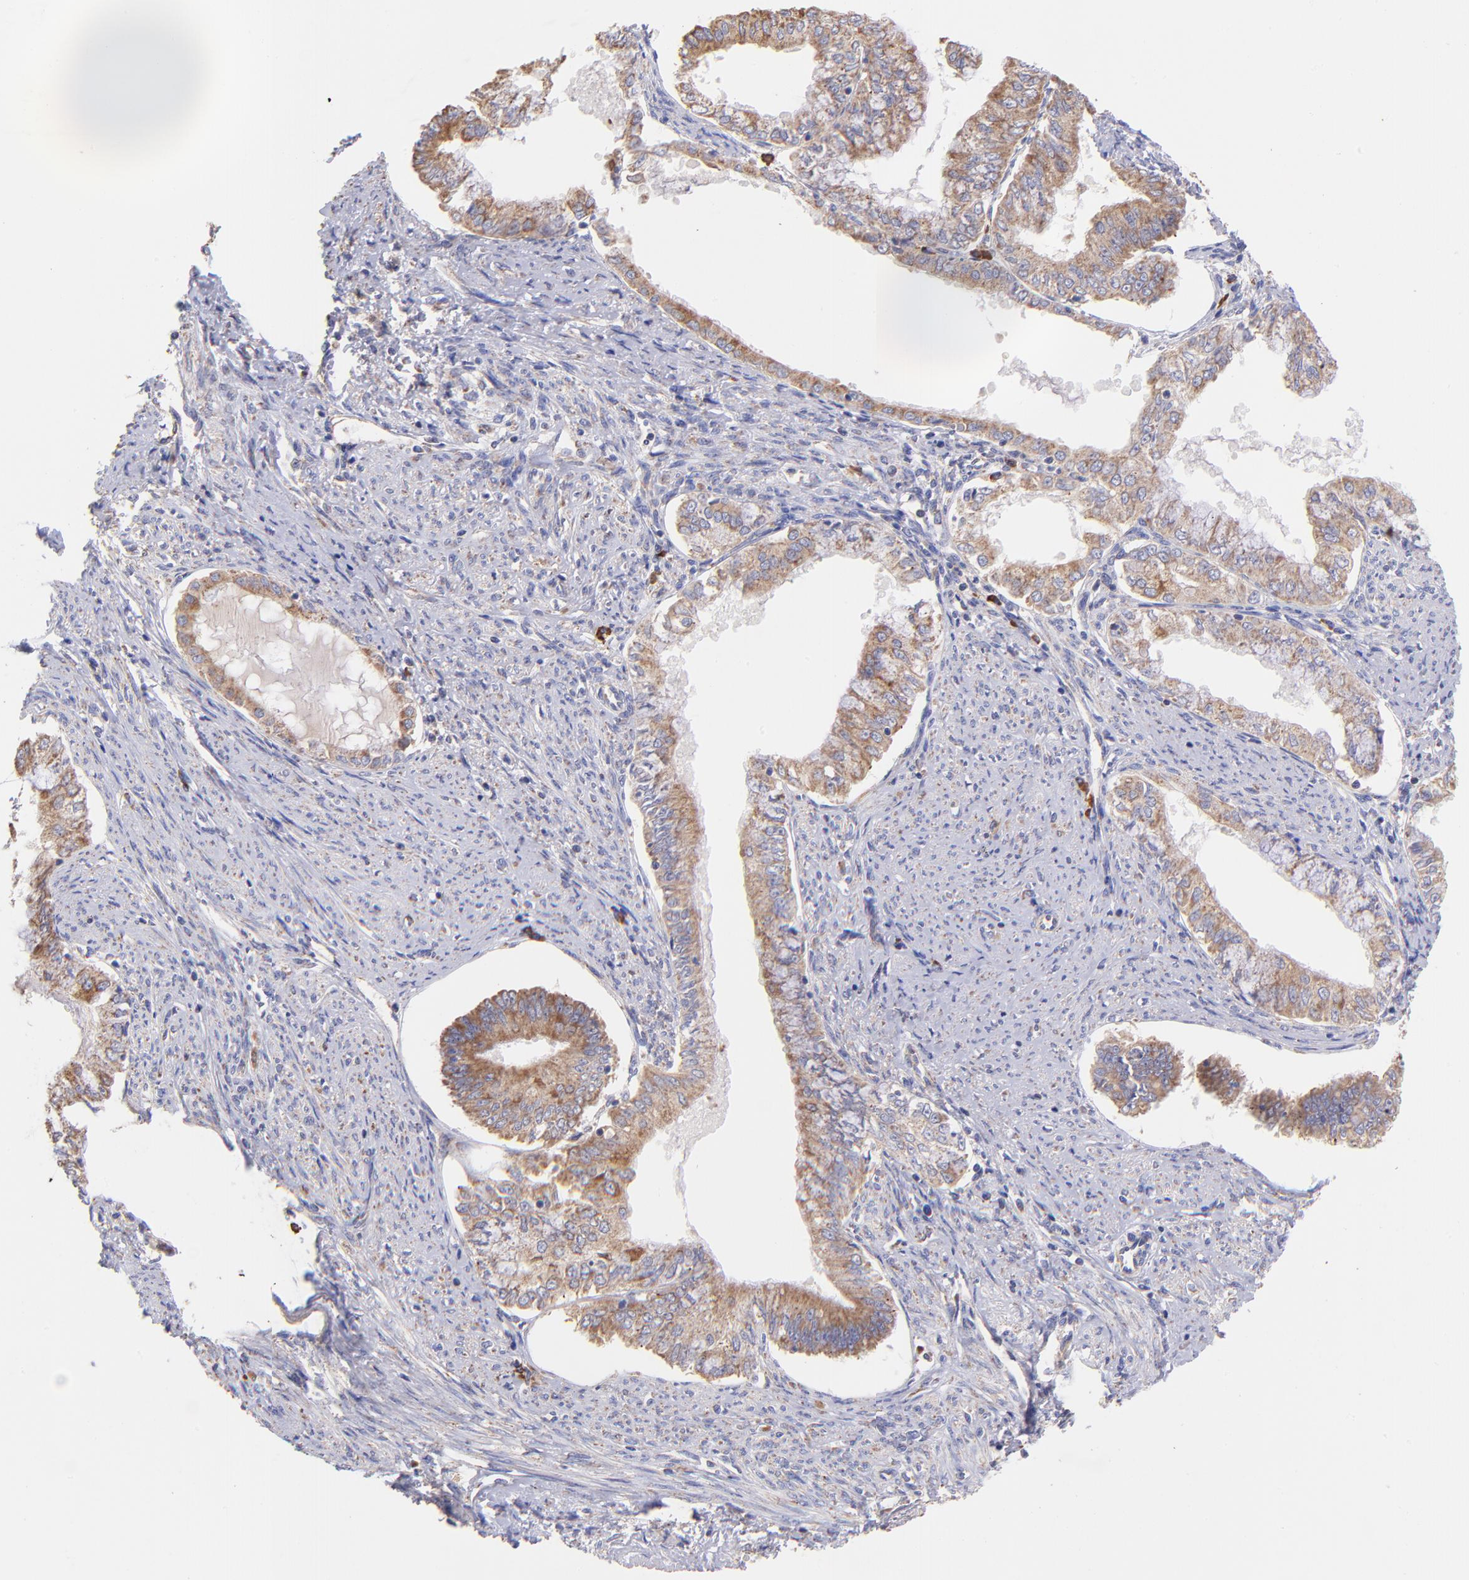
{"staining": {"intensity": "weak", "quantity": ">75%", "location": "cytoplasmic/membranous"}, "tissue": "endometrial cancer", "cell_type": "Tumor cells", "image_type": "cancer", "snomed": [{"axis": "morphology", "description": "Adenocarcinoma, NOS"}, {"axis": "topography", "description": "Endometrium"}], "caption": "Immunohistochemistry micrograph of human endometrial cancer stained for a protein (brown), which demonstrates low levels of weak cytoplasmic/membranous positivity in approximately >75% of tumor cells.", "gene": "PREX1", "patient": {"sex": "female", "age": 76}}